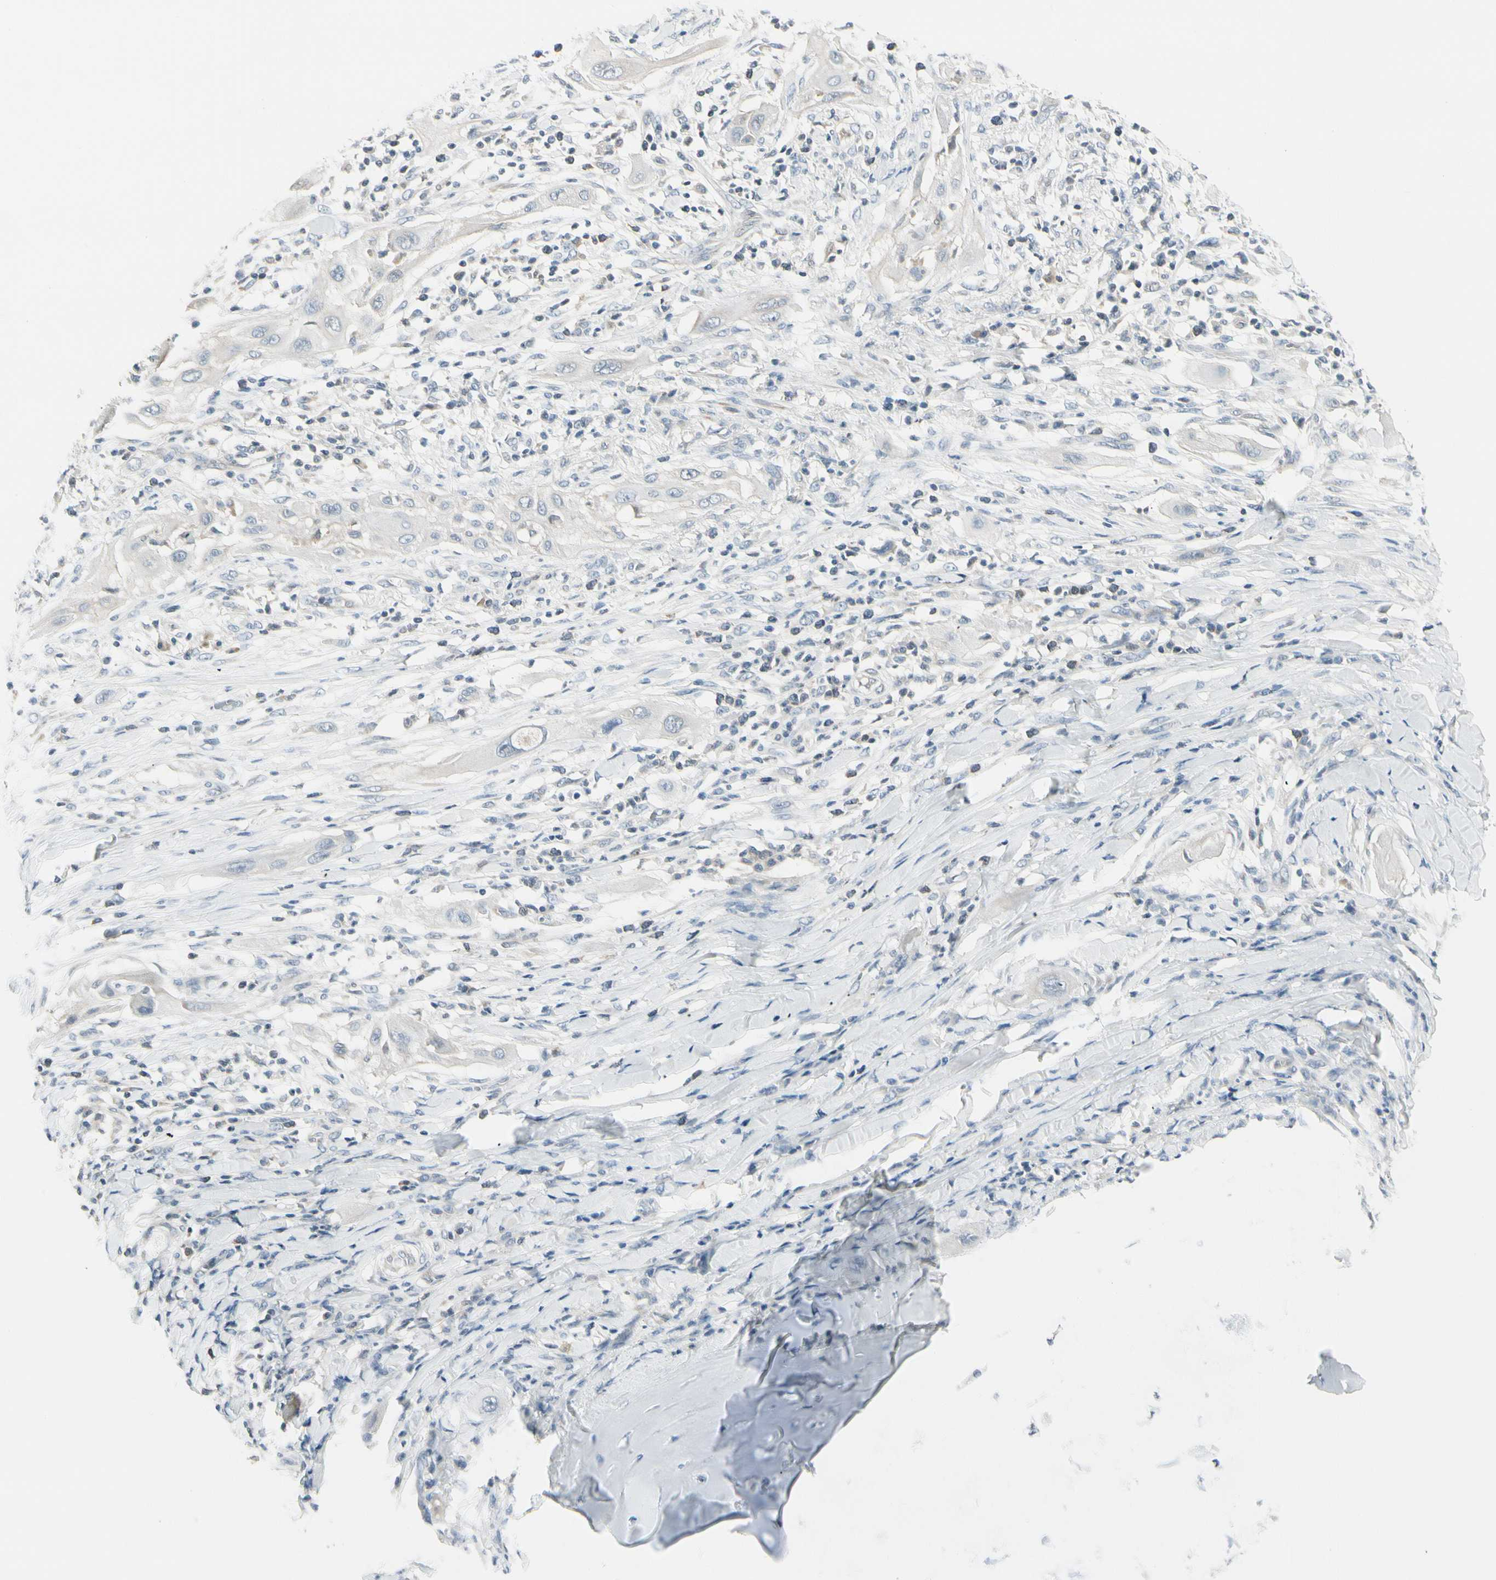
{"staining": {"intensity": "negative", "quantity": "none", "location": "none"}, "tissue": "lung cancer", "cell_type": "Tumor cells", "image_type": "cancer", "snomed": [{"axis": "morphology", "description": "Squamous cell carcinoma, NOS"}, {"axis": "topography", "description": "Lung"}], "caption": "Immunohistochemistry histopathology image of human squamous cell carcinoma (lung) stained for a protein (brown), which exhibits no expression in tumor cells. (DAB (3,3'-diaminobenzidine) IHC visualized using brightfield microscopy, high magnification).", "gene": "CYP2E1", "patient": {"sex": "female", "age": 47}}